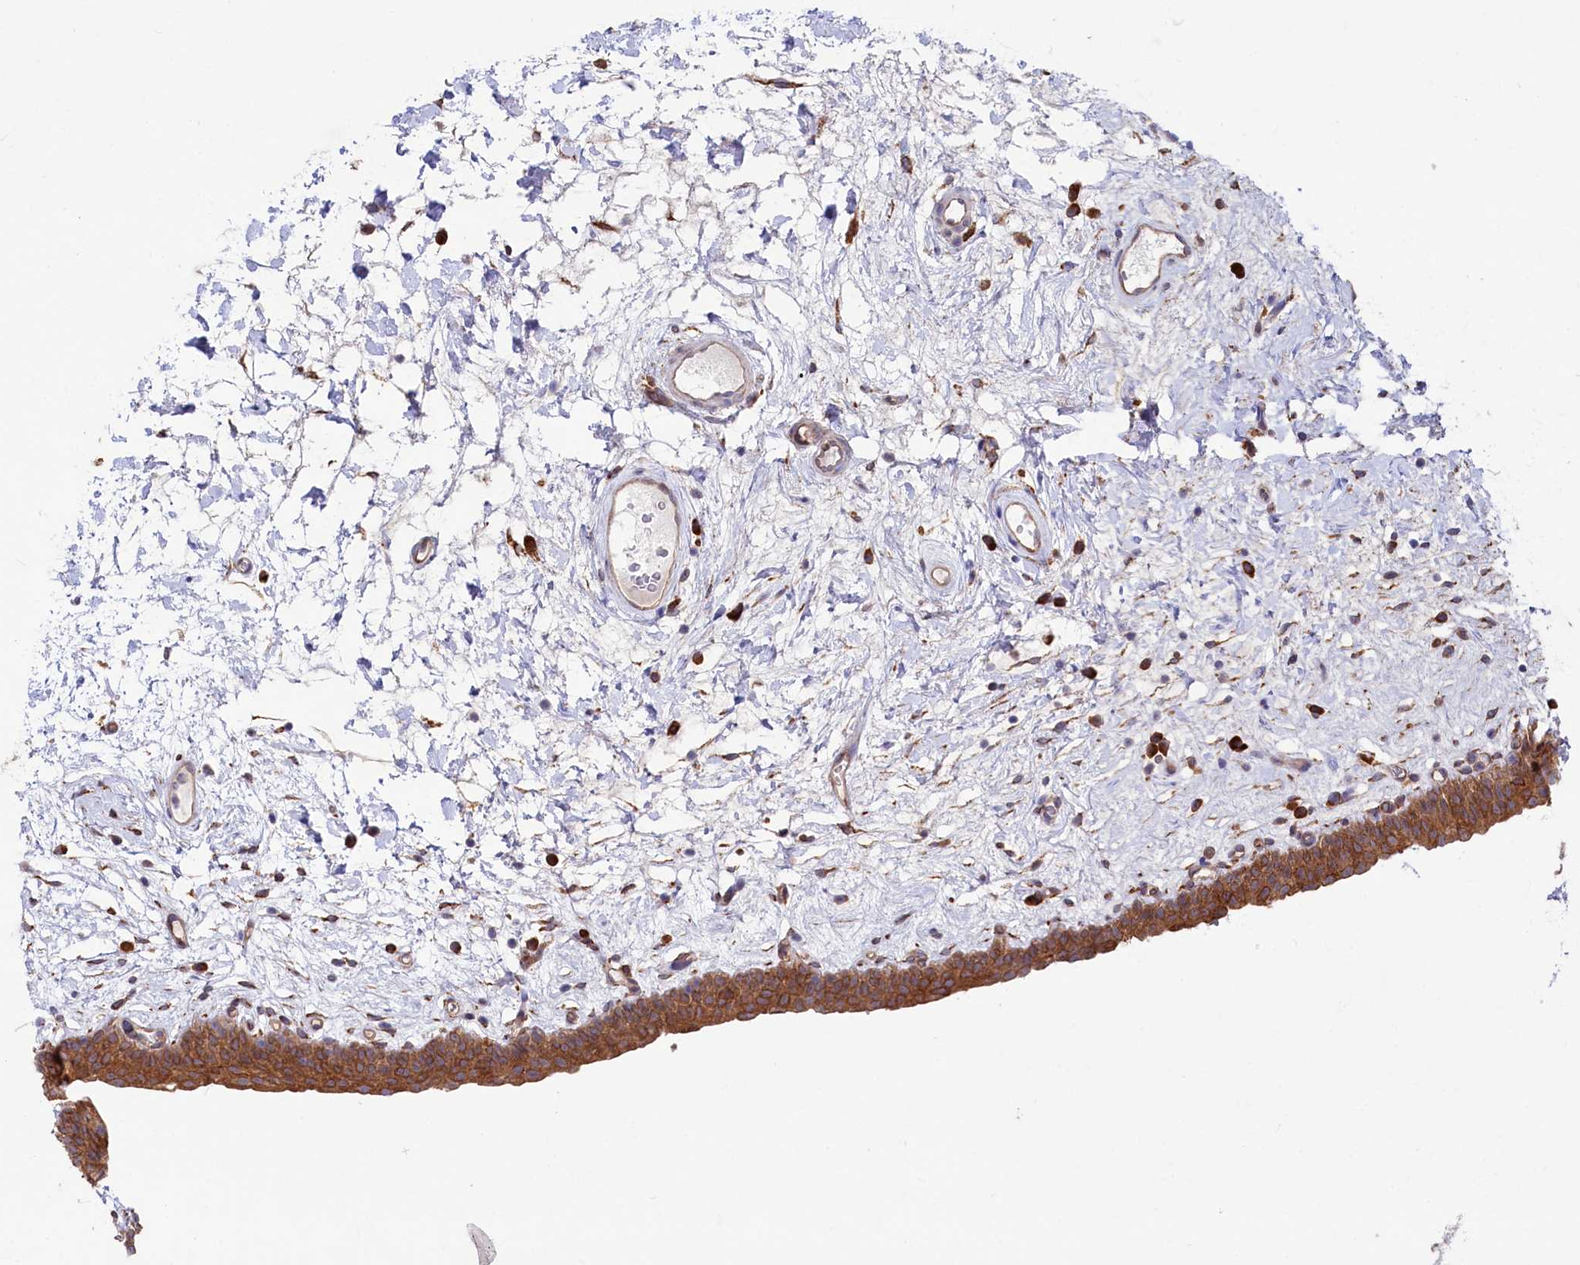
{"staining": {"intensity": "moderate", "quantity": ">75%", "location": "cytoplasmic/membranous"}, "tissue": "urinary bladder", "cell_type": "Urothelial cells", "image_type": "normal", "snomed": [{"axis": "morphology", "description": "Normal tissue, NOS"}, {"axis": "topography", "description": "Urinary bladder"}], "caption": "Urinary bladder was stained to show a protein in brown. There is medium levels of moderate cytoplasmic/membranous positivity in approximately >75% of urothelial cells.", "gene": "CHID1", "patient": {"sex": "male", "age": 83}}